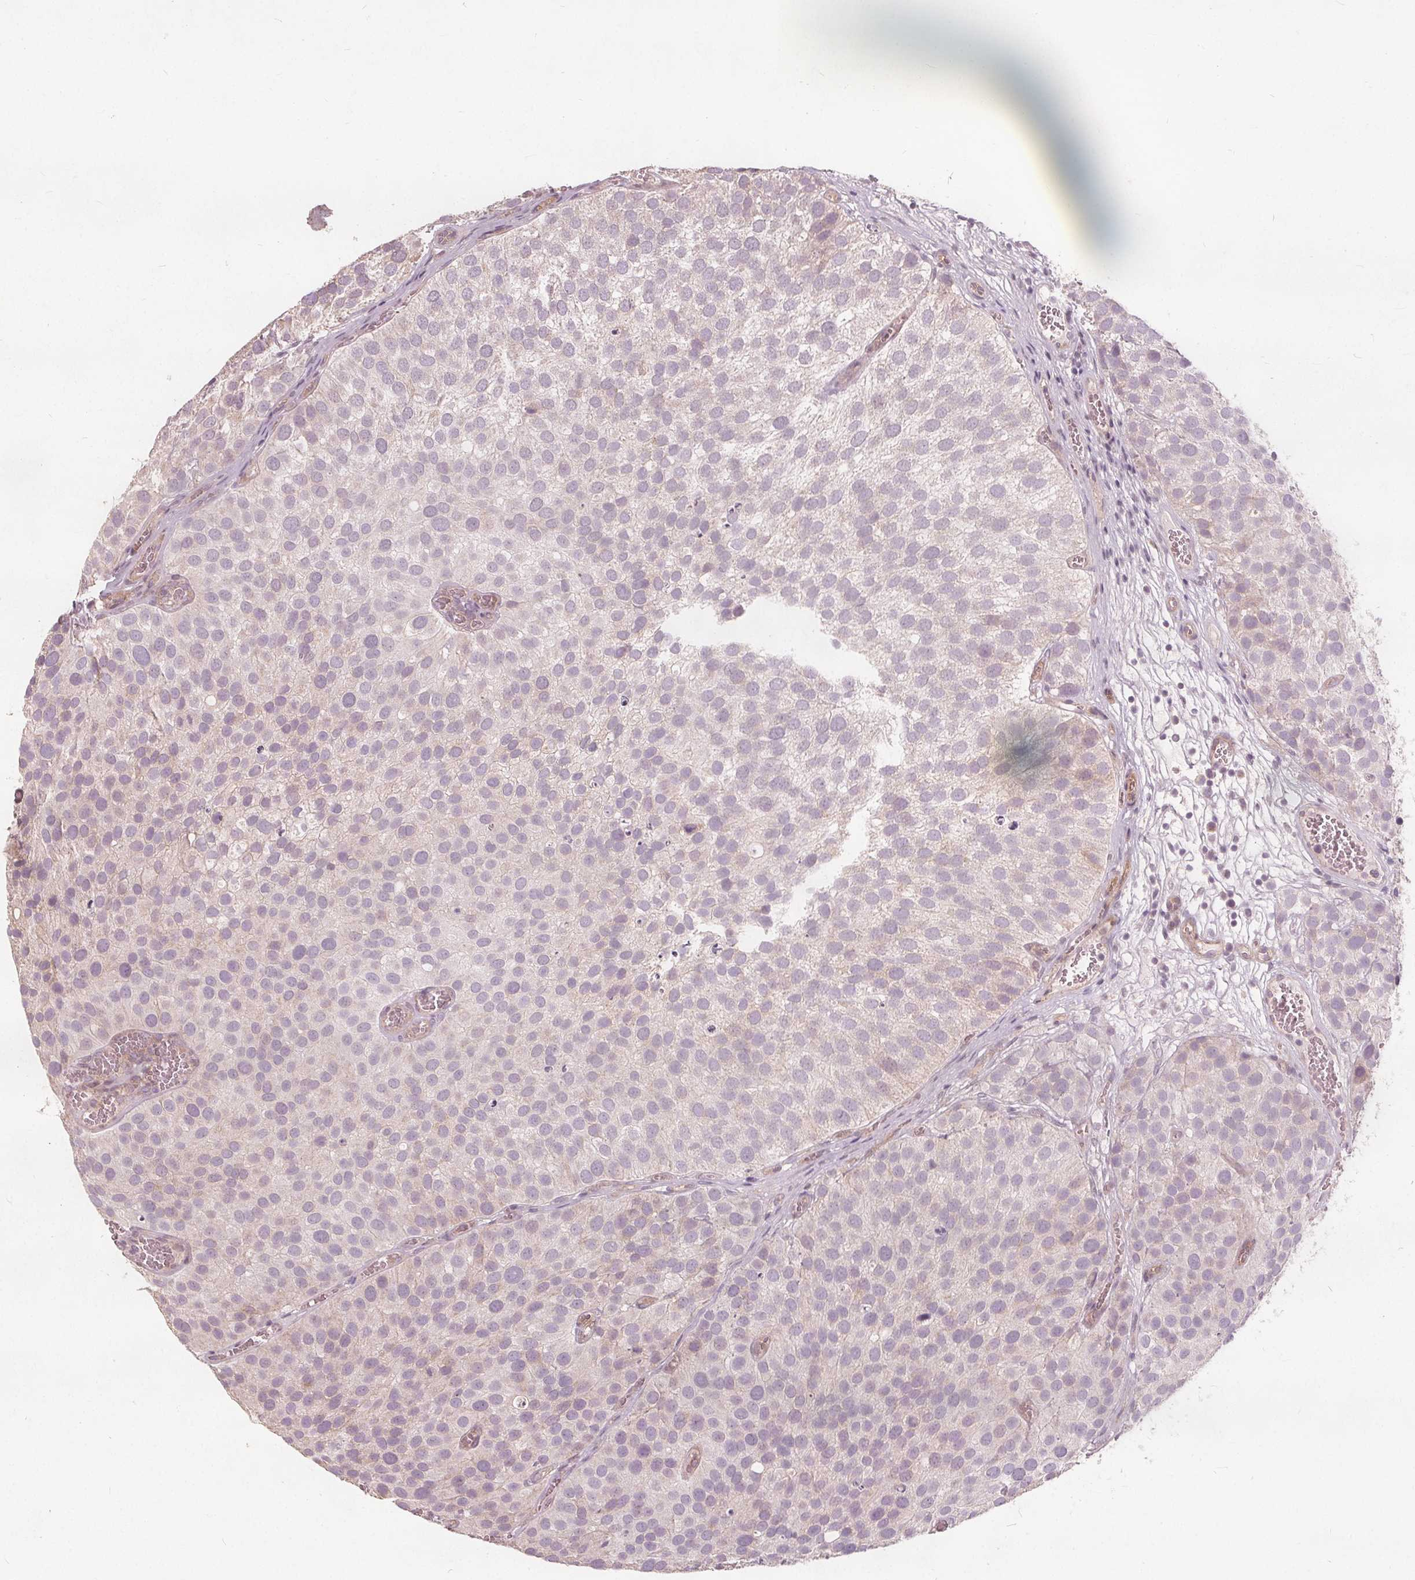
{"staining": {"intensity": "negative", "quantity": "none", "location": "none"}, "tissue": "urothelial cancer", "cell_type": "Tumor cells", "image_type": "cancer", "snomed": [{"axis": "morphology", "description": "Urothelial carcinoma, Low grade"}, {"axis": "topography", "description": "Urinary bladder"}], "caption": "A photomicrograph of urothelial cancer stained for a protein exhibits no brown staining in tumor cells.", "gene": "PTPRT", "patient": {"sex": "female", "age": 69}}